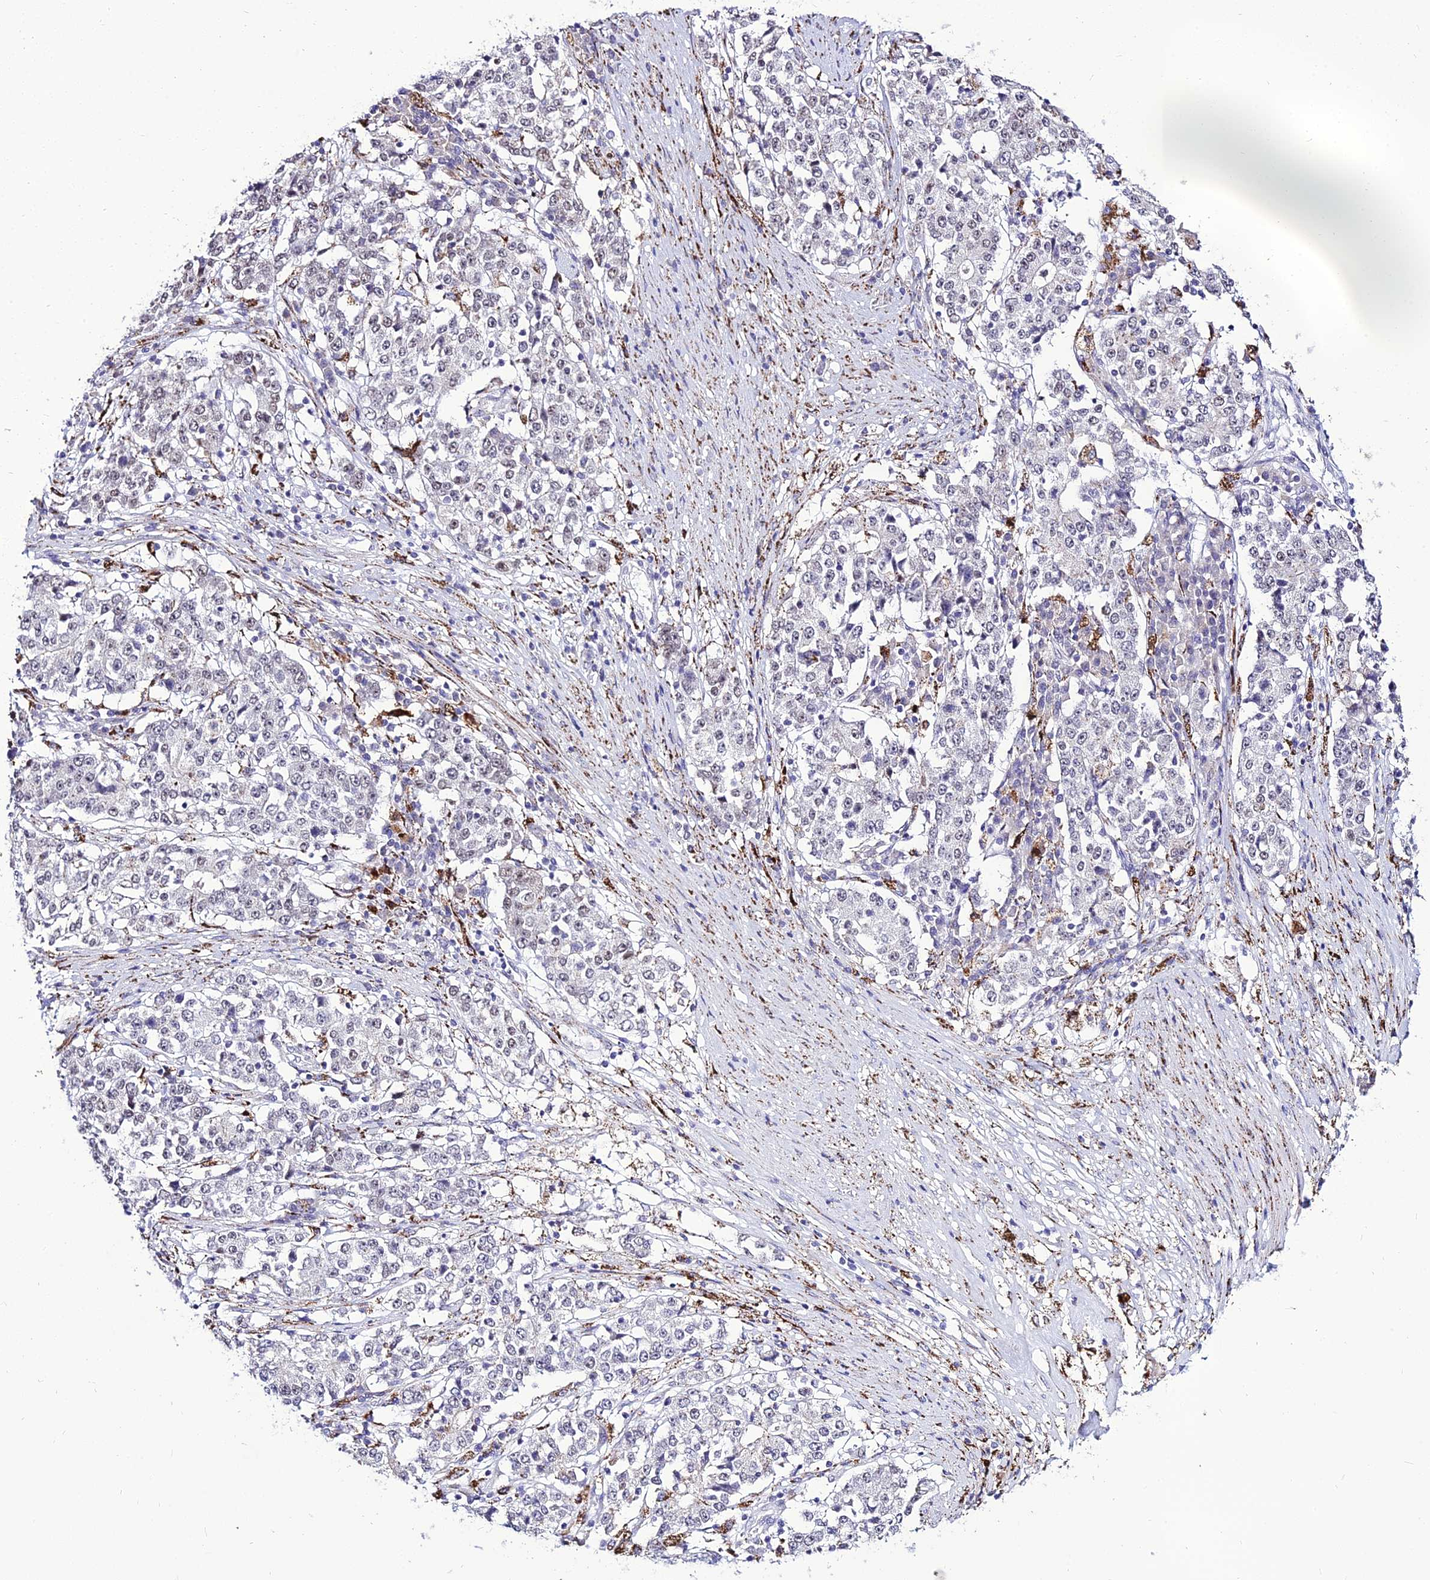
{"staining": {"intensity": "negative", "quantity": "none", "location": "none"}, "tissue": "stomach cancer", "cell_type": "Tumor cells", "image_type": "cancer", "snomed": [{"axis": "morphology", "description": "Adenocarcinoma, NOS"}, {"axis": "topography", "description": "Stomach"}], "caption": "Protein analysis of stomach cancer (adenocarcinoma) exhibits no significant positivity in tumor cells.", "gene": "C6orf163", "patient": {"sex": "male", "age": 59}}